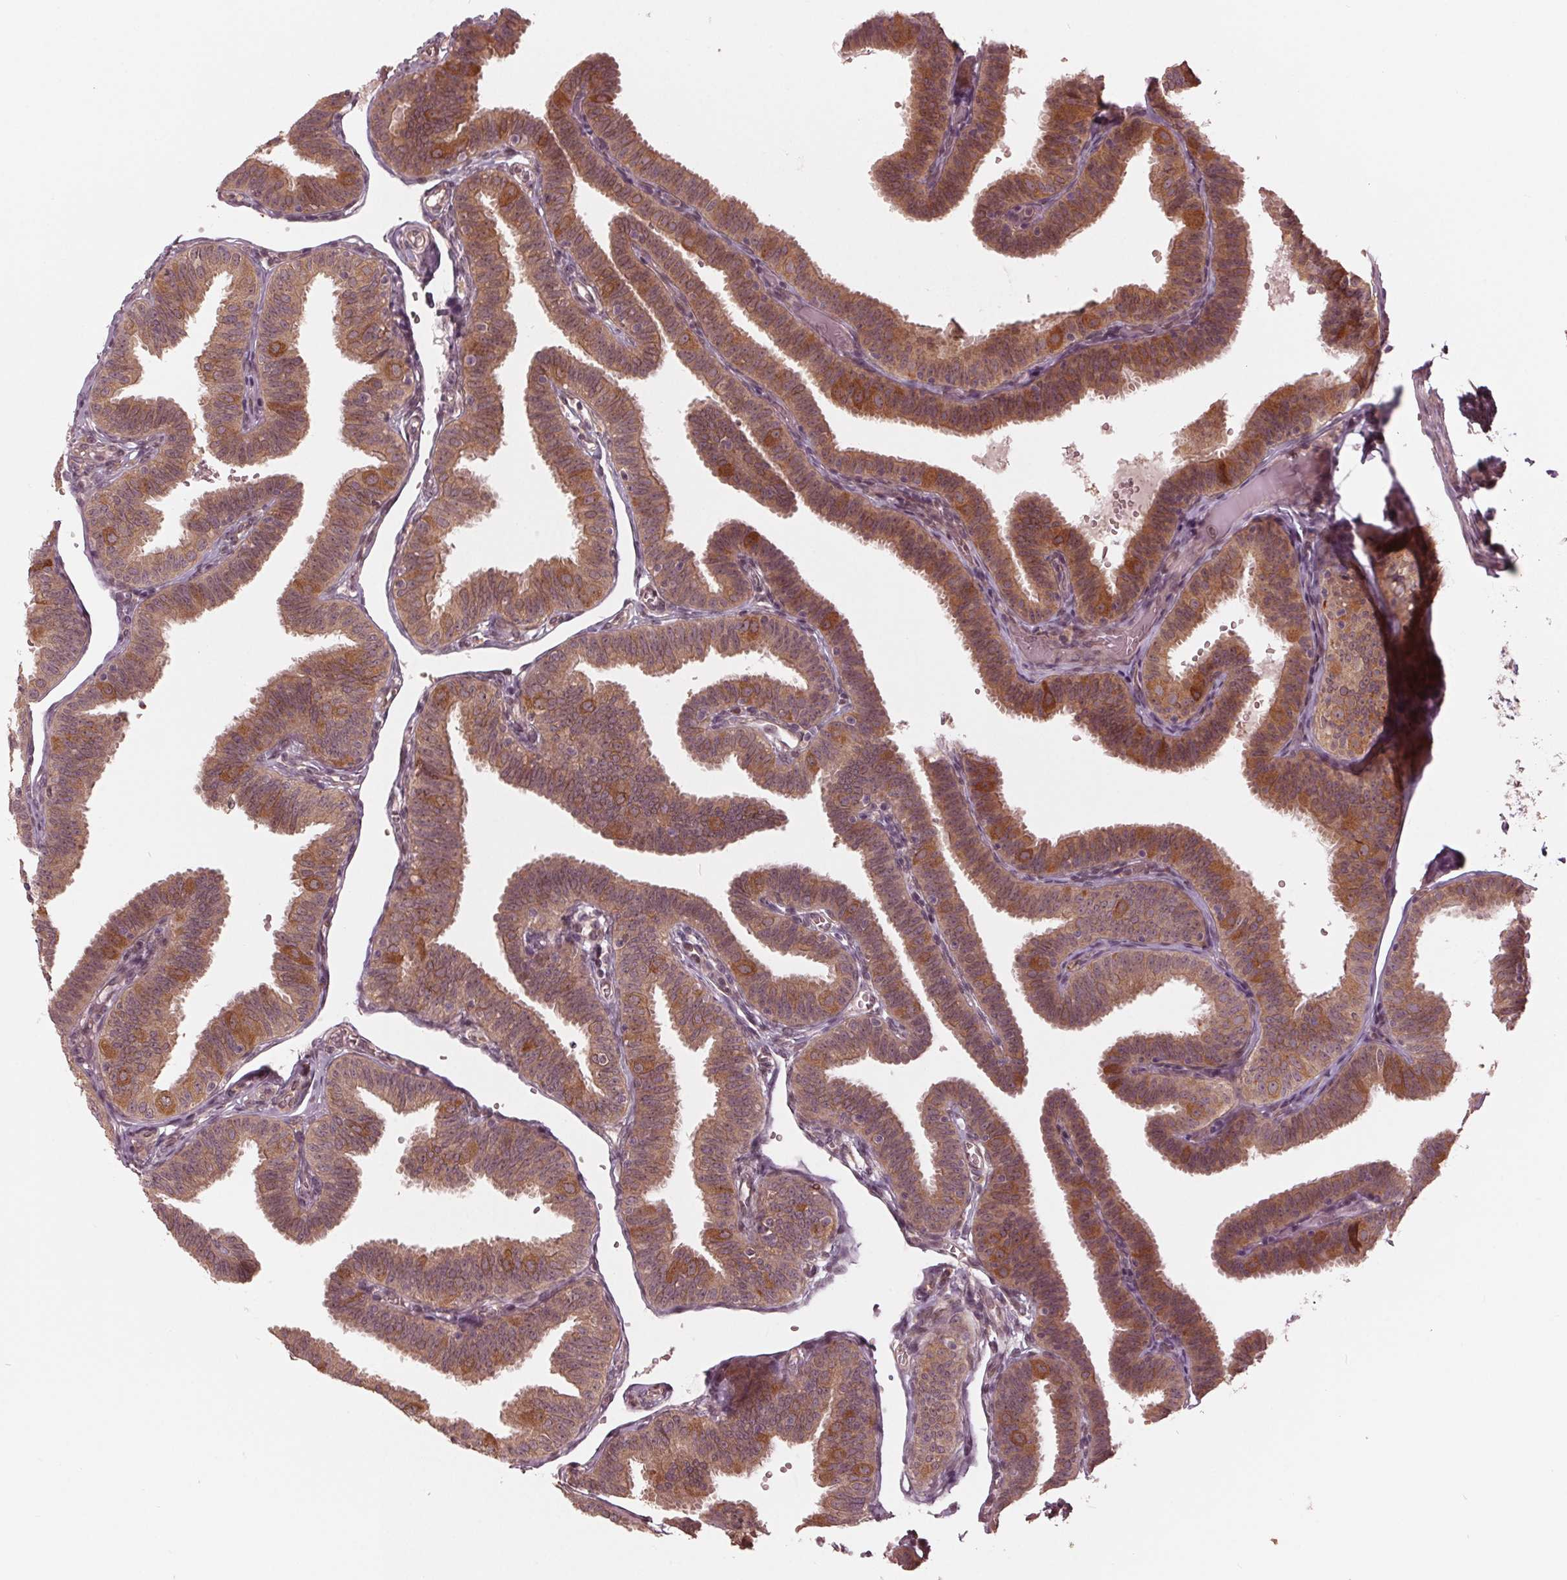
{"staining": {"intensity": "moderate", "quantity": ">75%", "location": "cytoplasmic/membranous,nuclear"}, "tissue": "fallopian tube", "cell_type": "Glandular cells", "image_type": "normal", "snomed": [{"axis": "morphology", "description": "Normal tissue, NOS"}, {"axis": "topography", "description": "Fallopian tube"}], "caption": "The micrograph exhibits staining of normal fallopian tube, revealing moderate cytoplasmic/membranous,nuclear protein positivity (brown color) within glandular cells.", "gene": "ZNF471", "patient": {"sex": "female", "age": 25}}